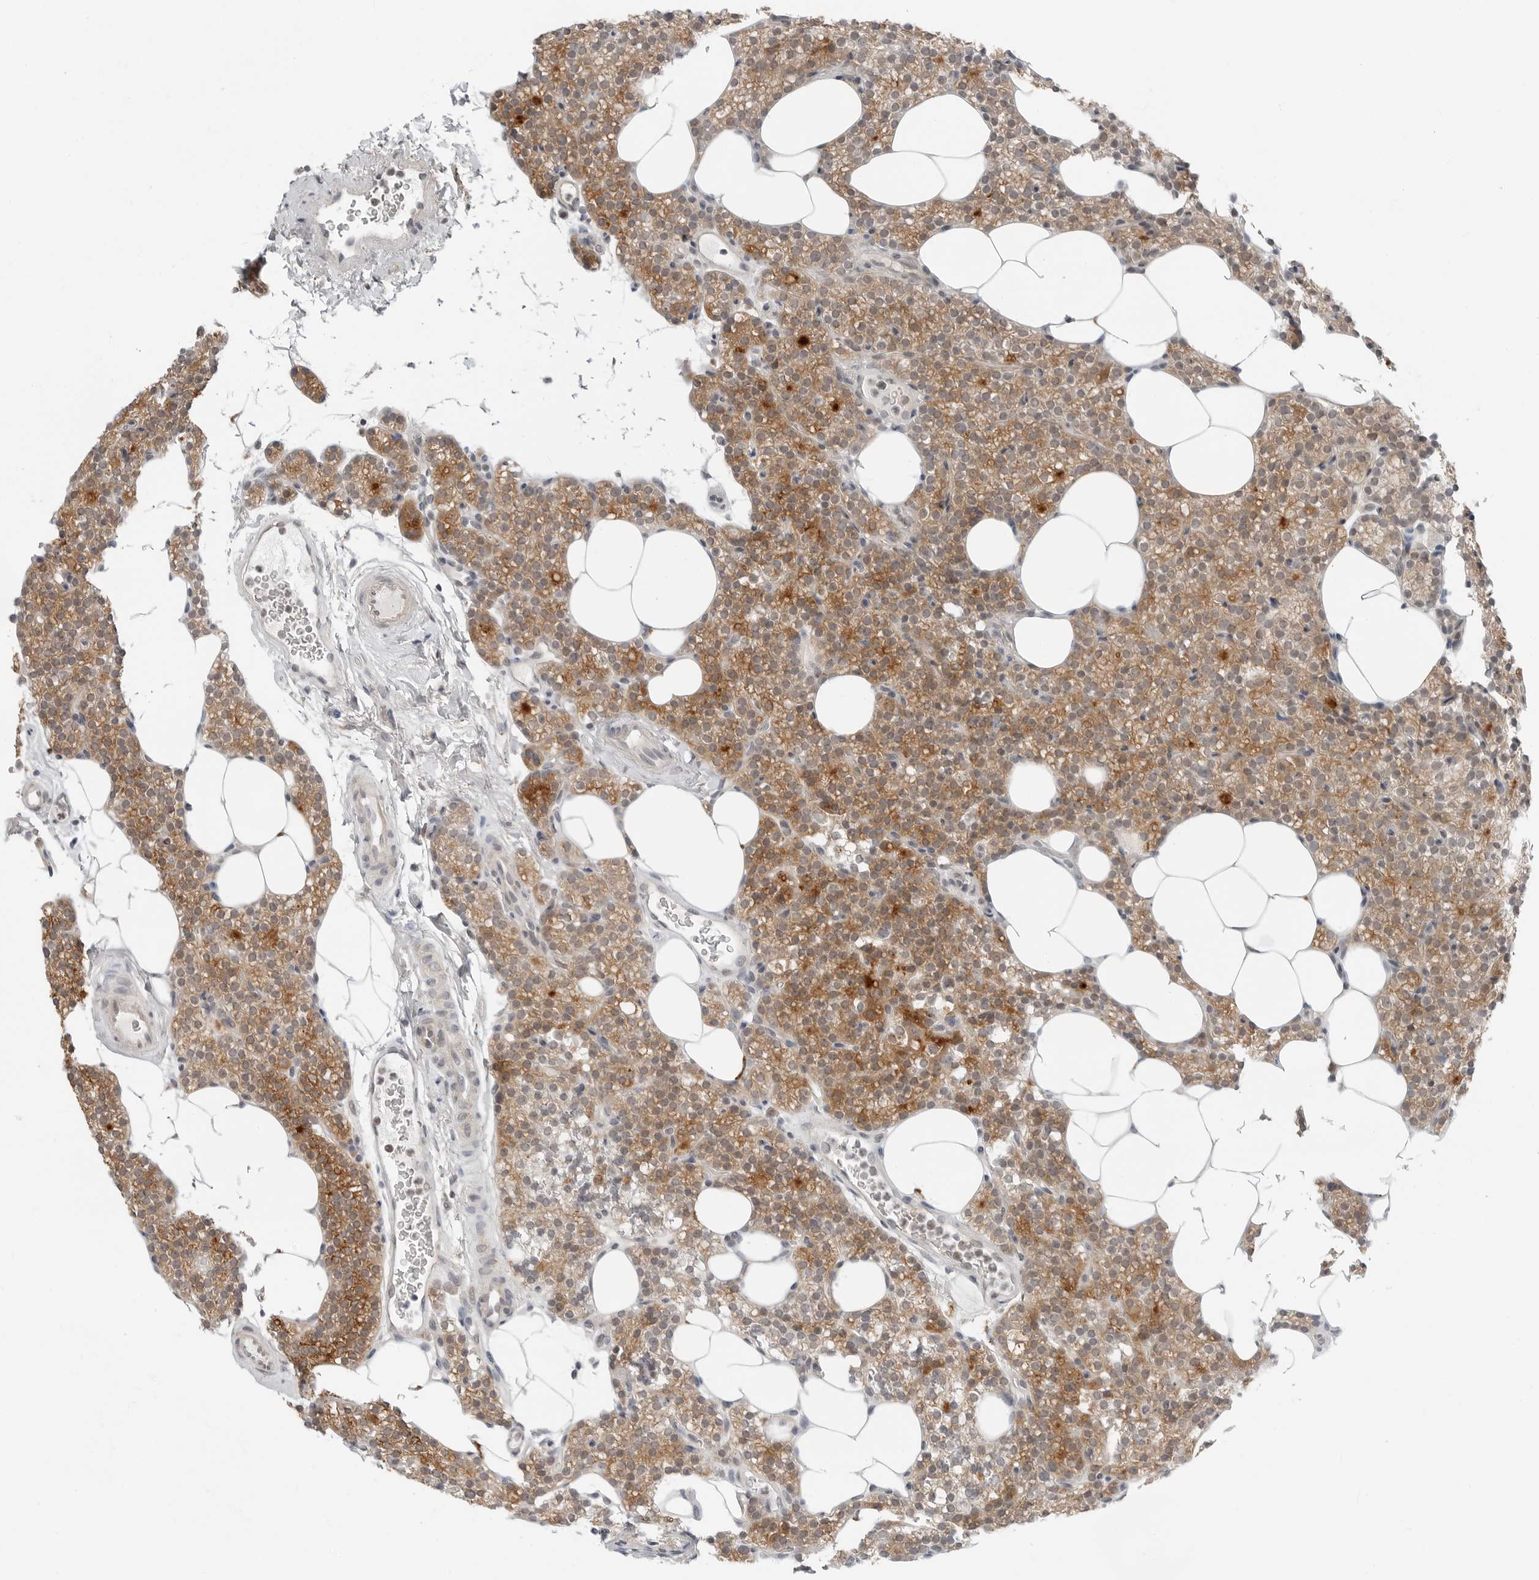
{"staining": {"intensity": "moderate", "quantity": "25%-75%", "location": "cytoplasmic/membranous"}, "tissue": "parathyroid gland", "cell_type": "Glandular cells", "image_type": "normal", "snomed": [{"axis": "morphology", "description": "Normal tissue, NOS"}, {"axis": "topography", "description": "Parathyroid gland"}], "caption": "The image reveals a brown stain indicating the presence of a protein in the cytoplasmic/membranous of glandular cells in parathyroid gland.", "gene": "FCRLB", "patient": {"sex": "female", "age": 56}}